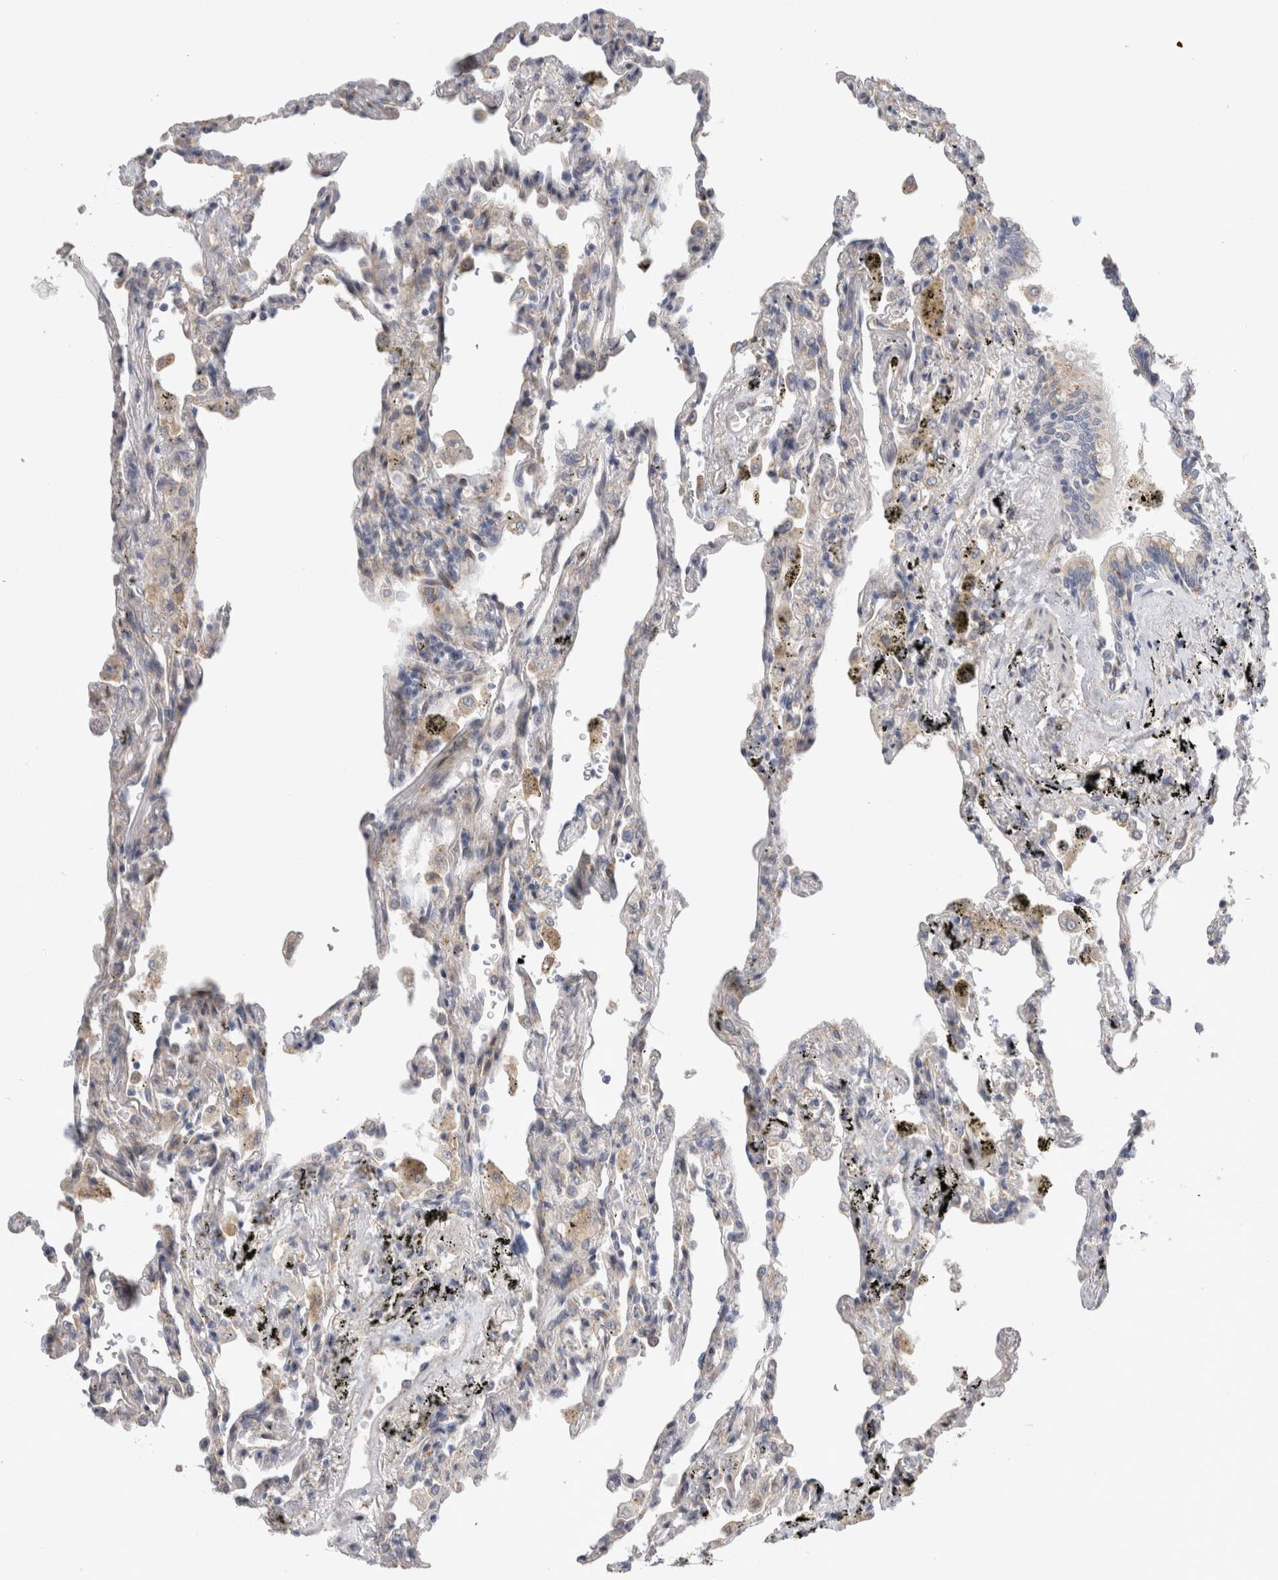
{"staining": {"intensity": "negative", "quantity": "none", "location": "none"}, "tissue": "lung", "cell_type": "Alveolar cells", "image_type": "normal", "snomed": [{"axis": "morphology", "description": "Normal tissue, NOS"}, {"axis": "topography", "description": "Lung"}], "caption": "Immunohistochemical staining of unremarkable human lung demonstrates no significant staining in alveolar cells.", "gene": "TRMT9B", "patient": {"sex": "male", "age": 59}}